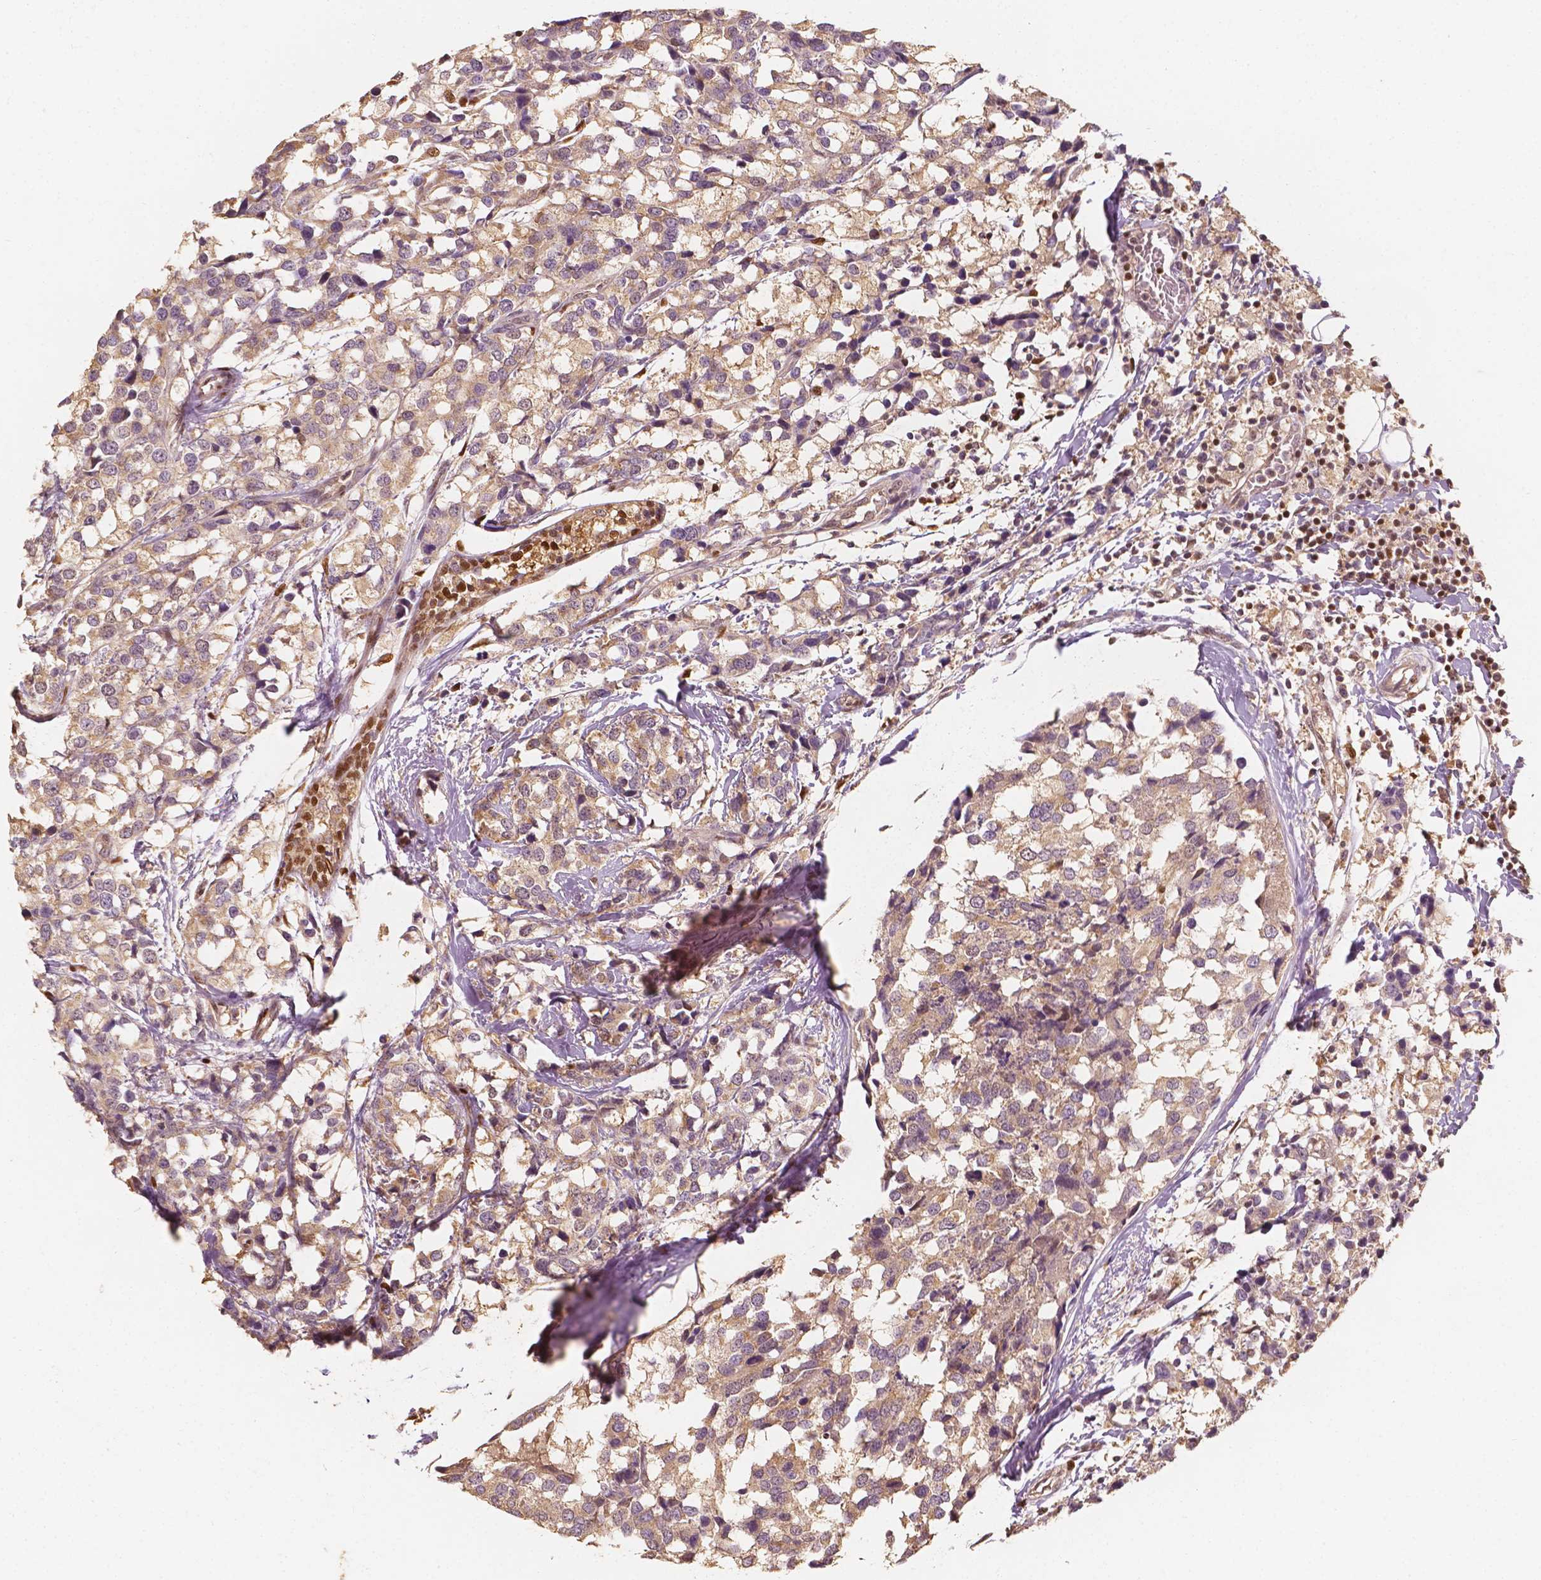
{"staining": {"intensity": "weak", "quantity": "25%-75%", "location": "cytoplasmic/membranous"}, "tissue": "breast cancer", "cell_type": "Tumor cells", "image_type": "cancer", "snomed": [{"axis": "morphology", "description": "Lobular carcinoma"}, {"axis": "topography", "description": "Breast"}], "caption": "Tumor cells reveal low levels of weak cytoplasmic/membranous positivity in about 25%-75% of cells in lobular carcinoma (breast).", "gene": "TBC1D17", "patient": {"sex": "female", "age": 59}}